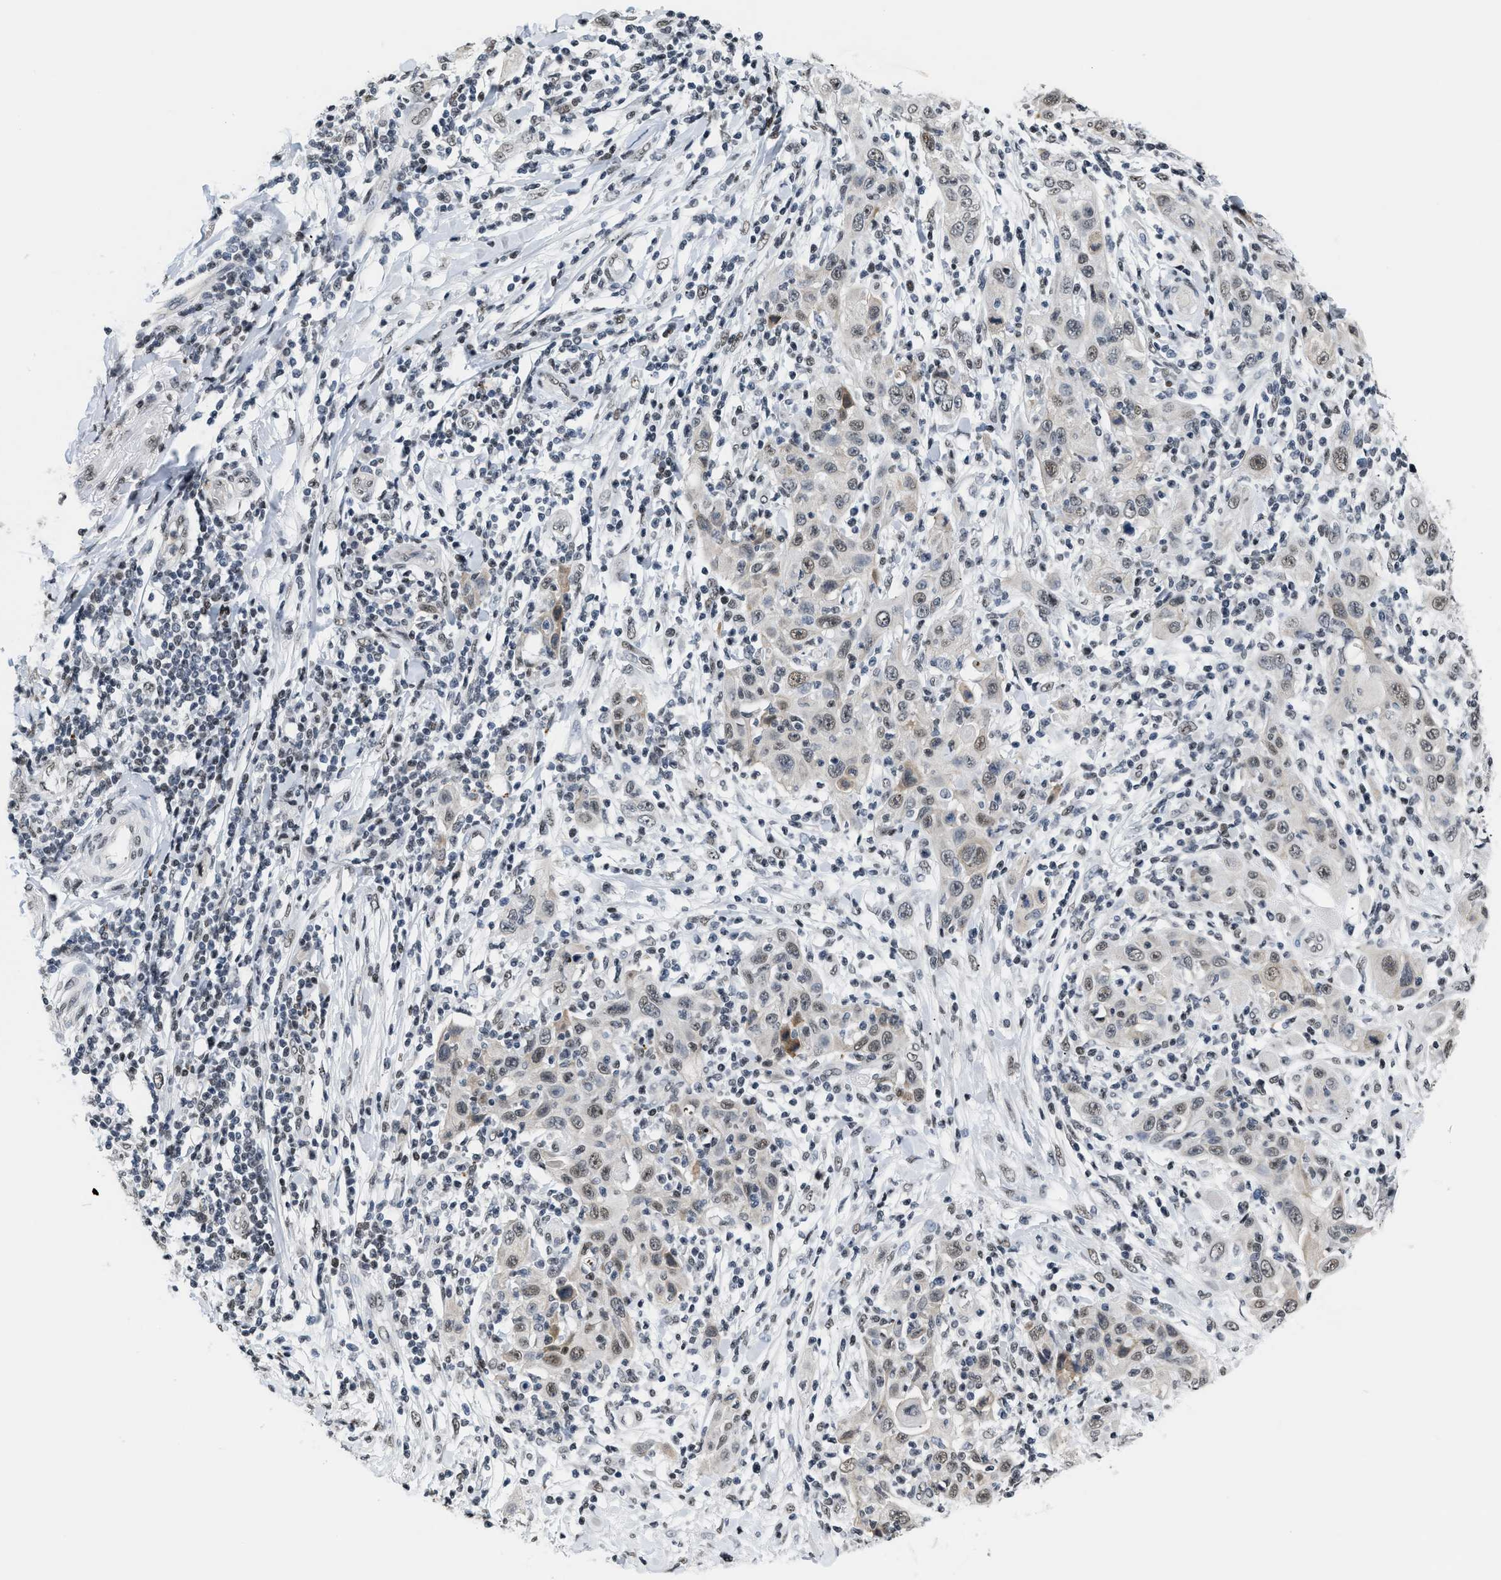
{"staining": {"intensity": "weak", "quantity": ">75%", "location": "nuclear"}, "tissue": "skin cancer", "cell_type": "Tumor cells", "image_type": "cancer", "snomed": [{"axis": "morphology", "description": "Squamous cell carcinoma, NOS"}, {"axis": "topography", "description": "Skin"}], "caption": "A photomicrograph of skin cancer stained for a protein reveals weak nuclear brown staining in tumor cells.", "gene": "RAF1", "patient": {"sex": "female", "age": 88}}